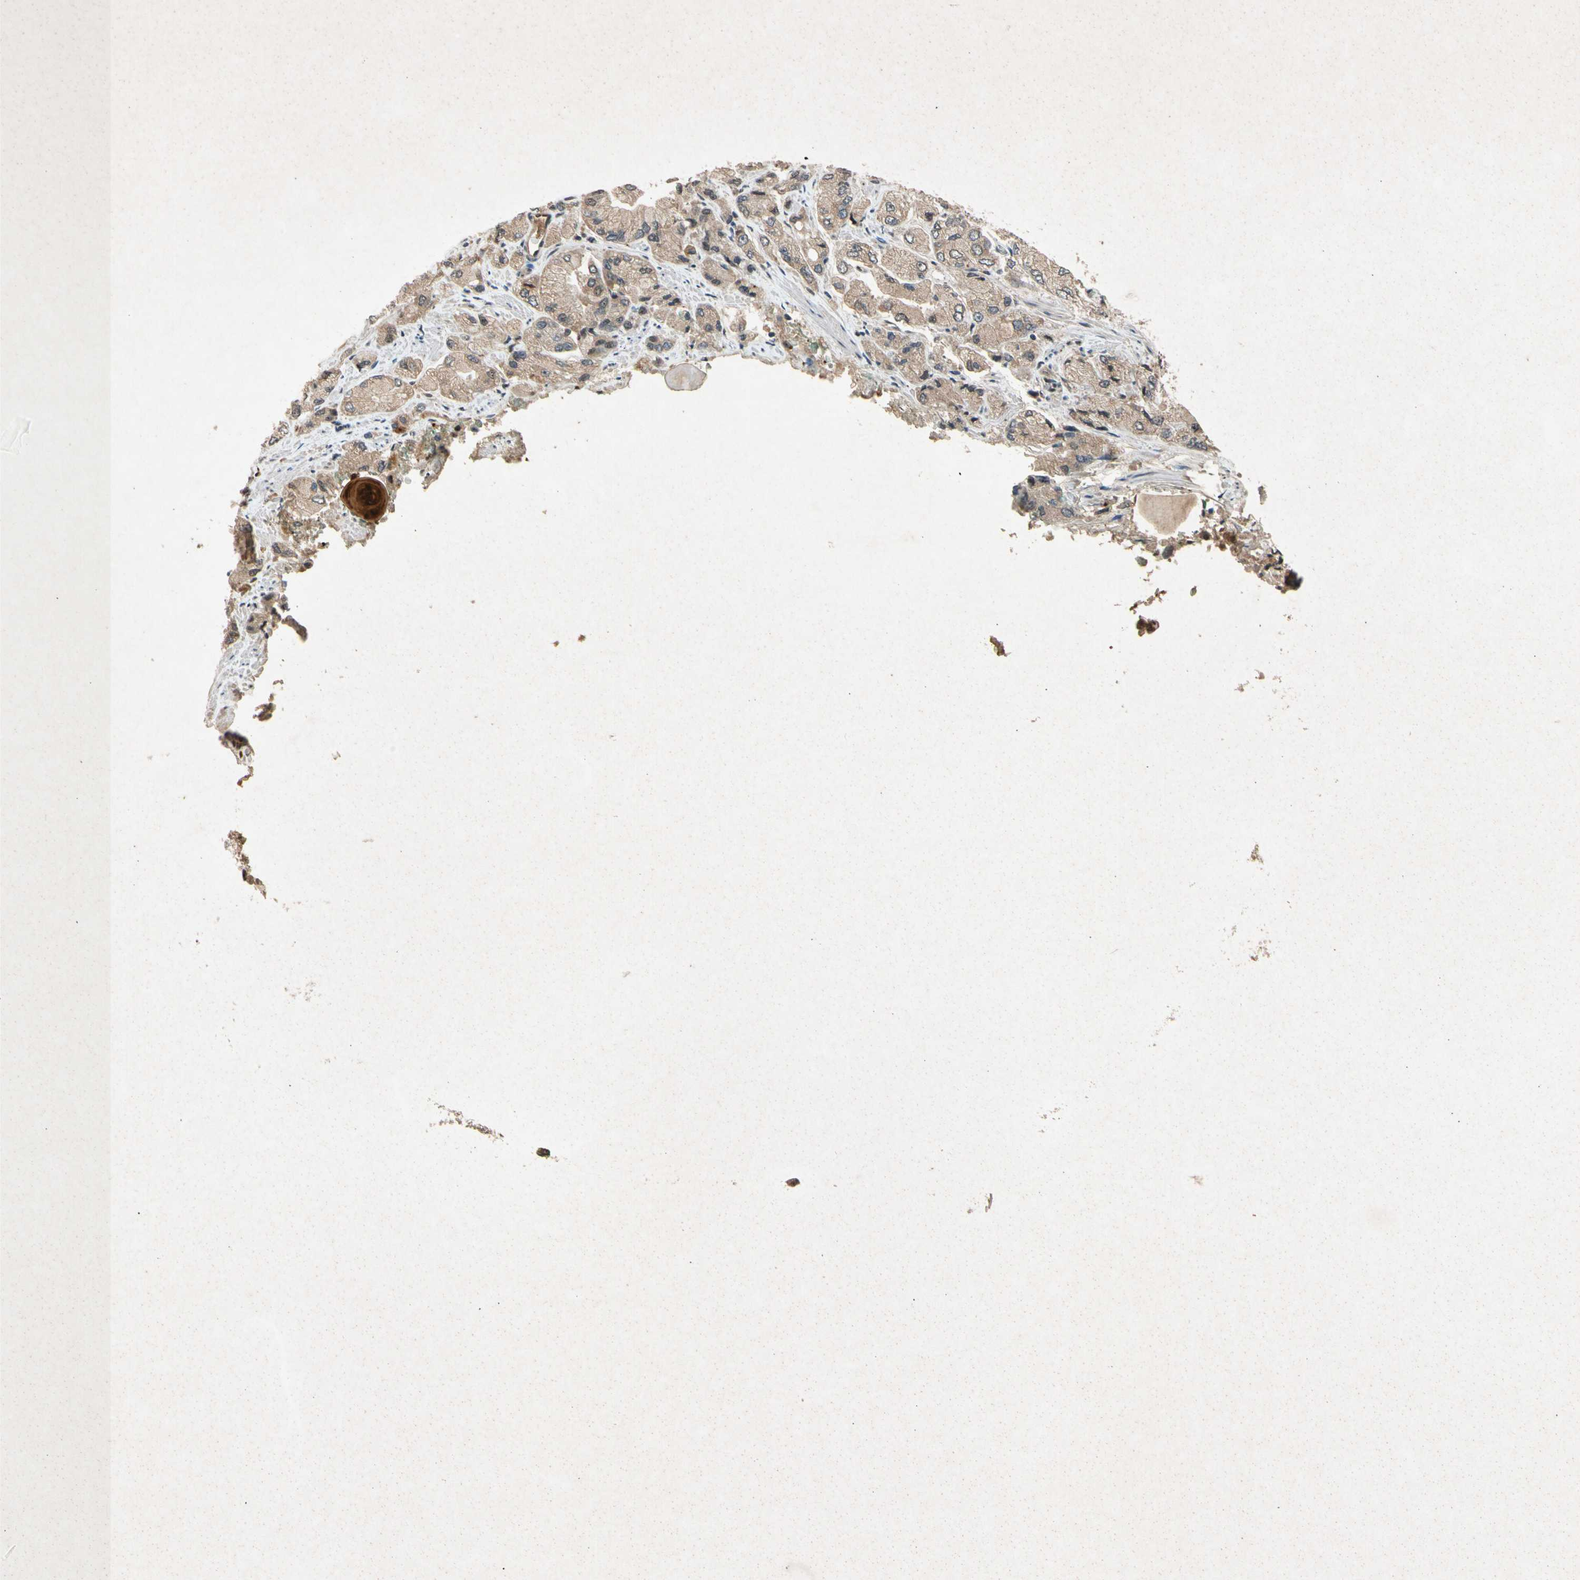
{"staining": {"intensity": "weak", "quantity": ">75%", "location": "cytoplasmic/membranous,nuclear"}, "tissue": "prostate cancer", "cell_type": "Tumor cells", "image_type": "cancer", "snomed": [{"axis": "morphology", "description": "Adenocarcinoma, High grade"}, {"axis": "topography", "description": "Prostate"}], "caption": "Prostate cancer (high-grade adenocarcinoma) tissue exhibits weak cytoplasmic/membranous and nuclear staining in about >75% of tumor cells The protein is stained brown, and the nuclei are stained in blue (DAB (3,3'-diaminobenzidine) IHC with brightfield microscopy, high magnification).", "gene": "PML", "patient": {"sex": "male", "age": 58}}